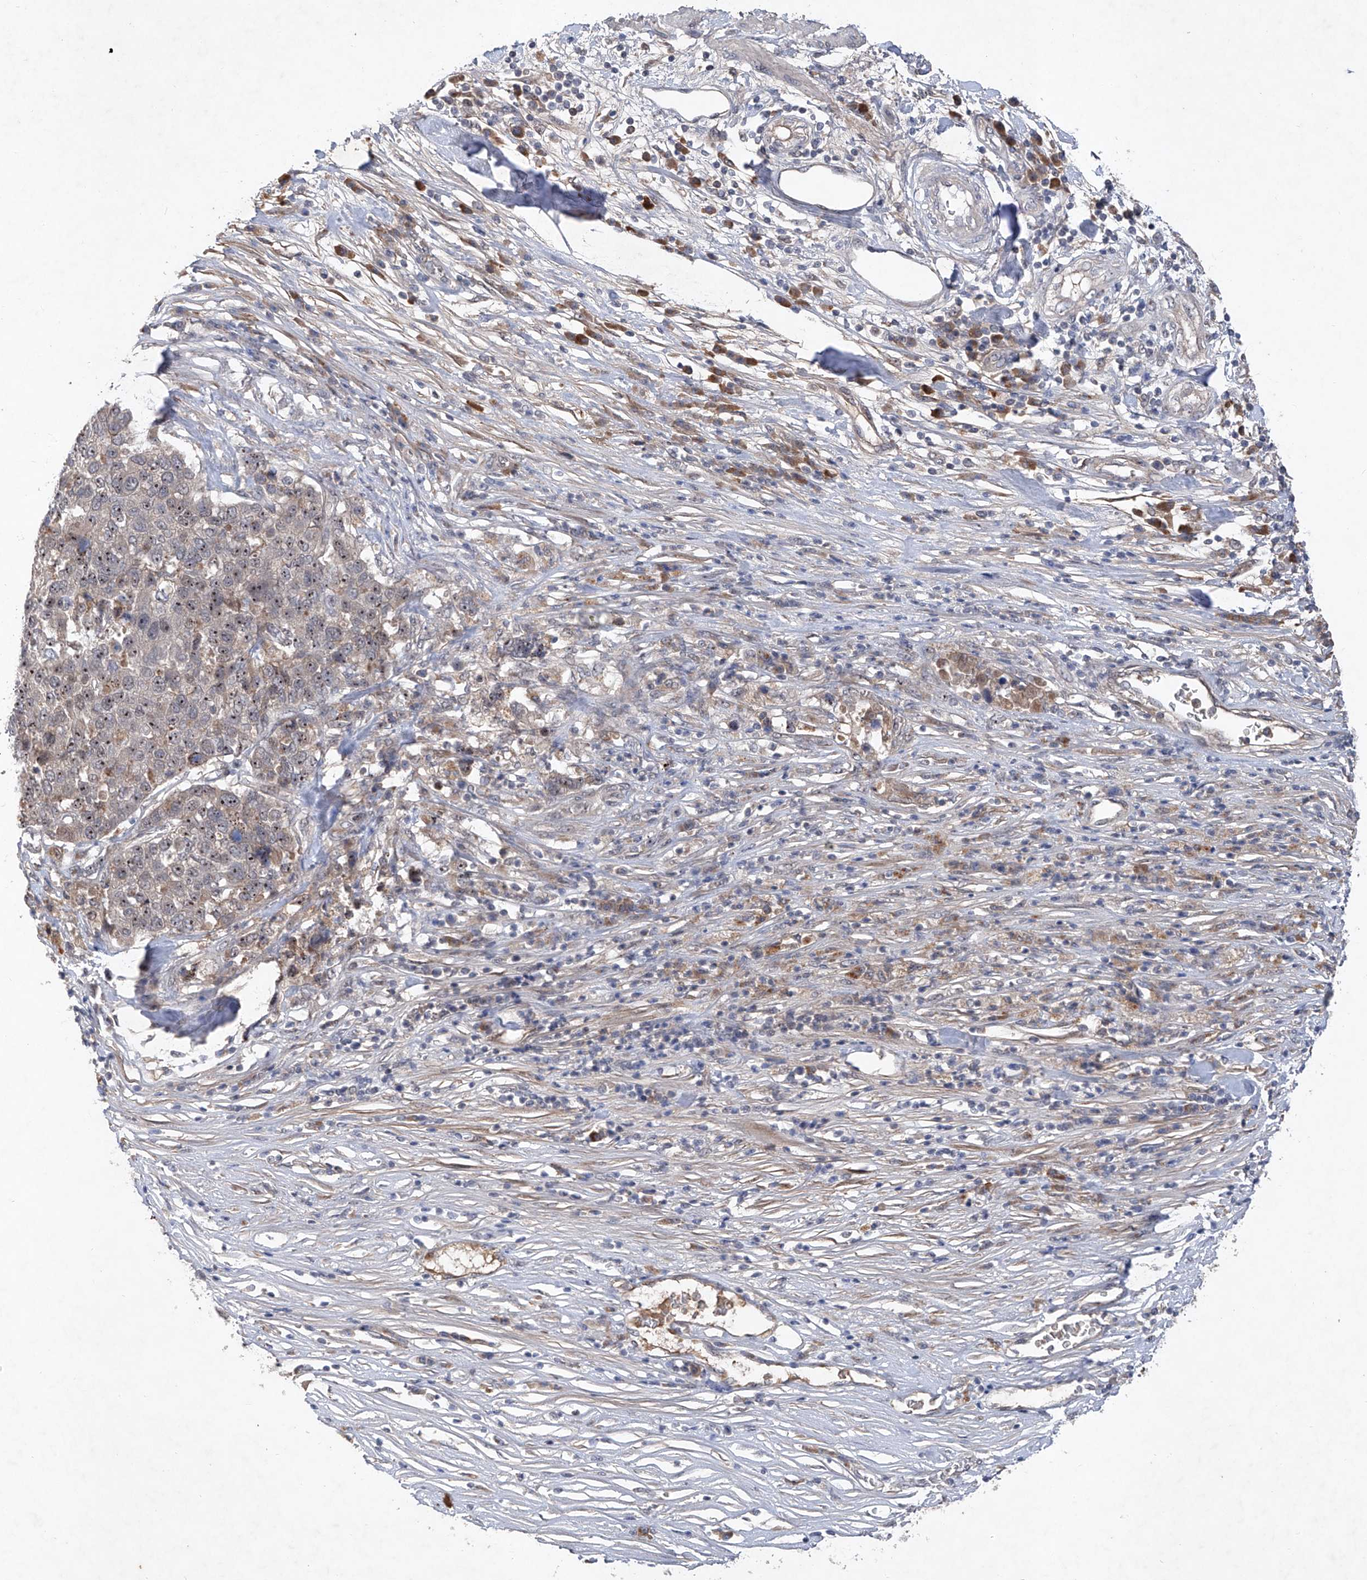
{"staining": {"intensity": "moderate", "quantity": "25%-75%", "location": "nuclear"}, "tissue": "pancreatic cancer", "cell_type": "Tumor cells", "image_type": "cancer", "snomed": [{"axis": "morphology", "description": "Adenocarcinoma, NOS"}, {"axis": "topography", "description": "Pancreas"}], "caption": "Immunohistochemistry (IHC) photomicrograph of neoplastic tissue: pancreatic cancer stained using immunohistochemistry exhibits medium levels of moderate protein expression localized specifically in the nuclear of tumor cells, appearing as a nuclear brown color.", "gene": "FAM135A", "patient": {"sex": "female", "age": 61}}